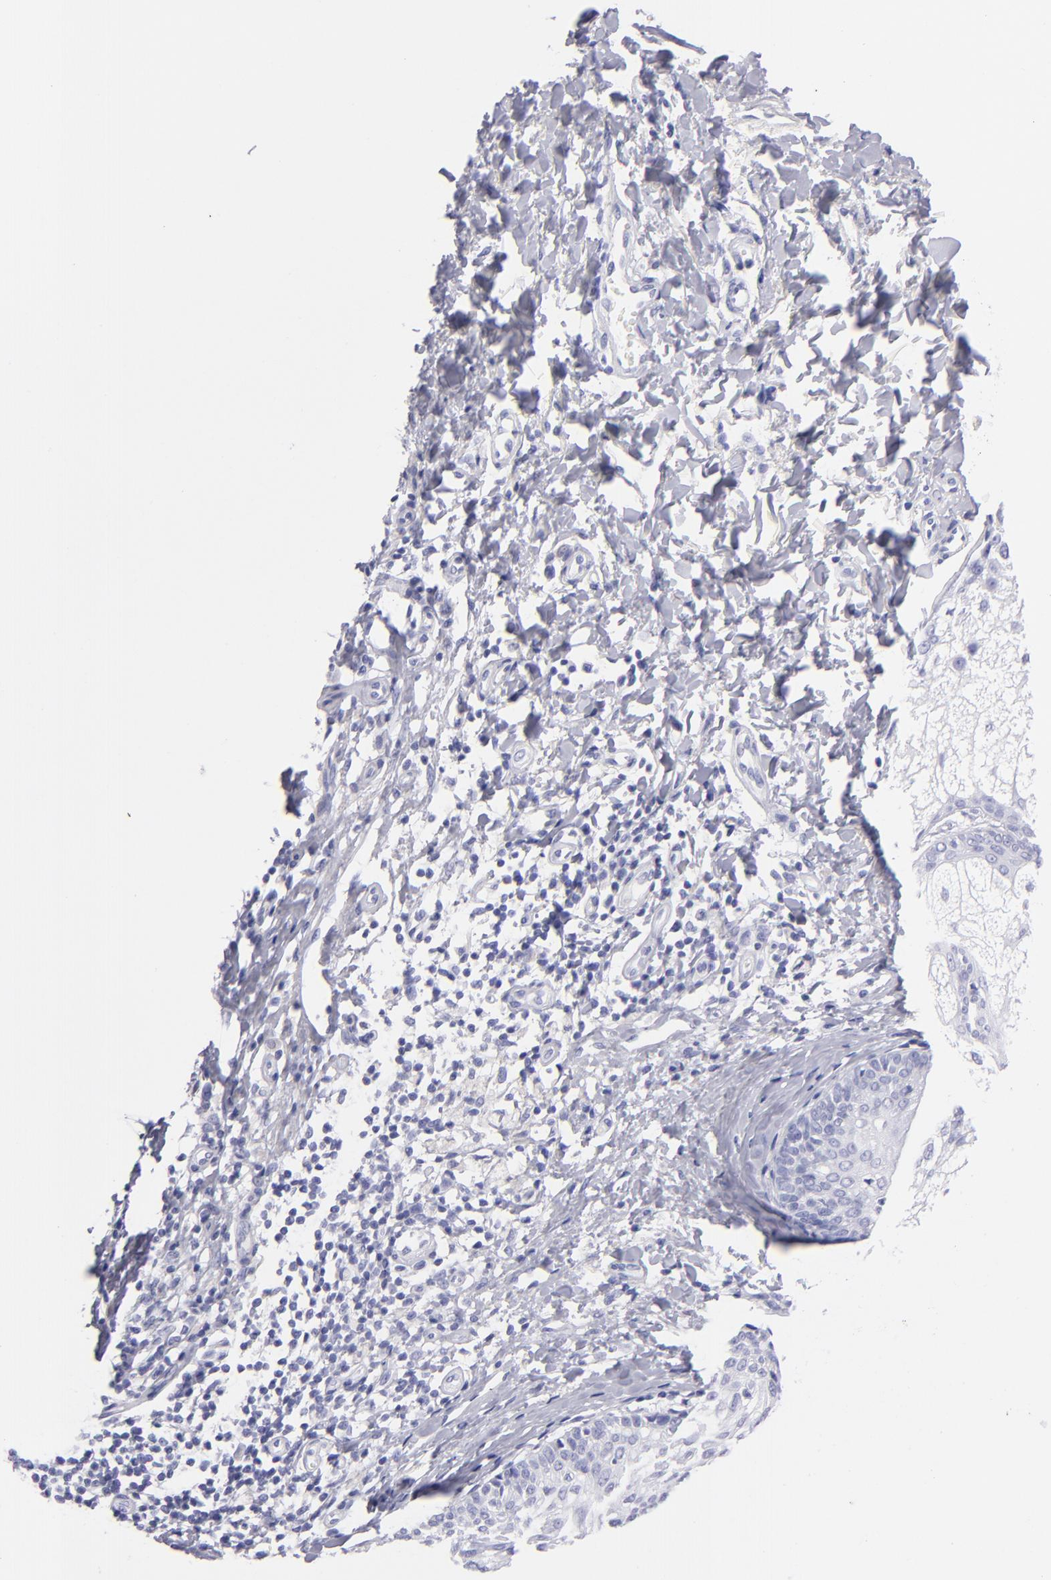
{"staining": {"intensity": "negative", "quantity": "none", "location": "none"}, "tissue": "melanoma", "cell_type": "Tumor cells", "image_type": "cancer", "snomed": [{"axis": "morphology", "description": "Malignant melanoma, NOS"}, {"axis": "topography", "description": "Skin"}], "caption": "The histopathology image demonstrates no significant expression in tumor cells of melanoma. (IHC, brightfield microscopy, high magnification).", "gene": "PRPH", "patient": {"sex": "male", "age": 23}}